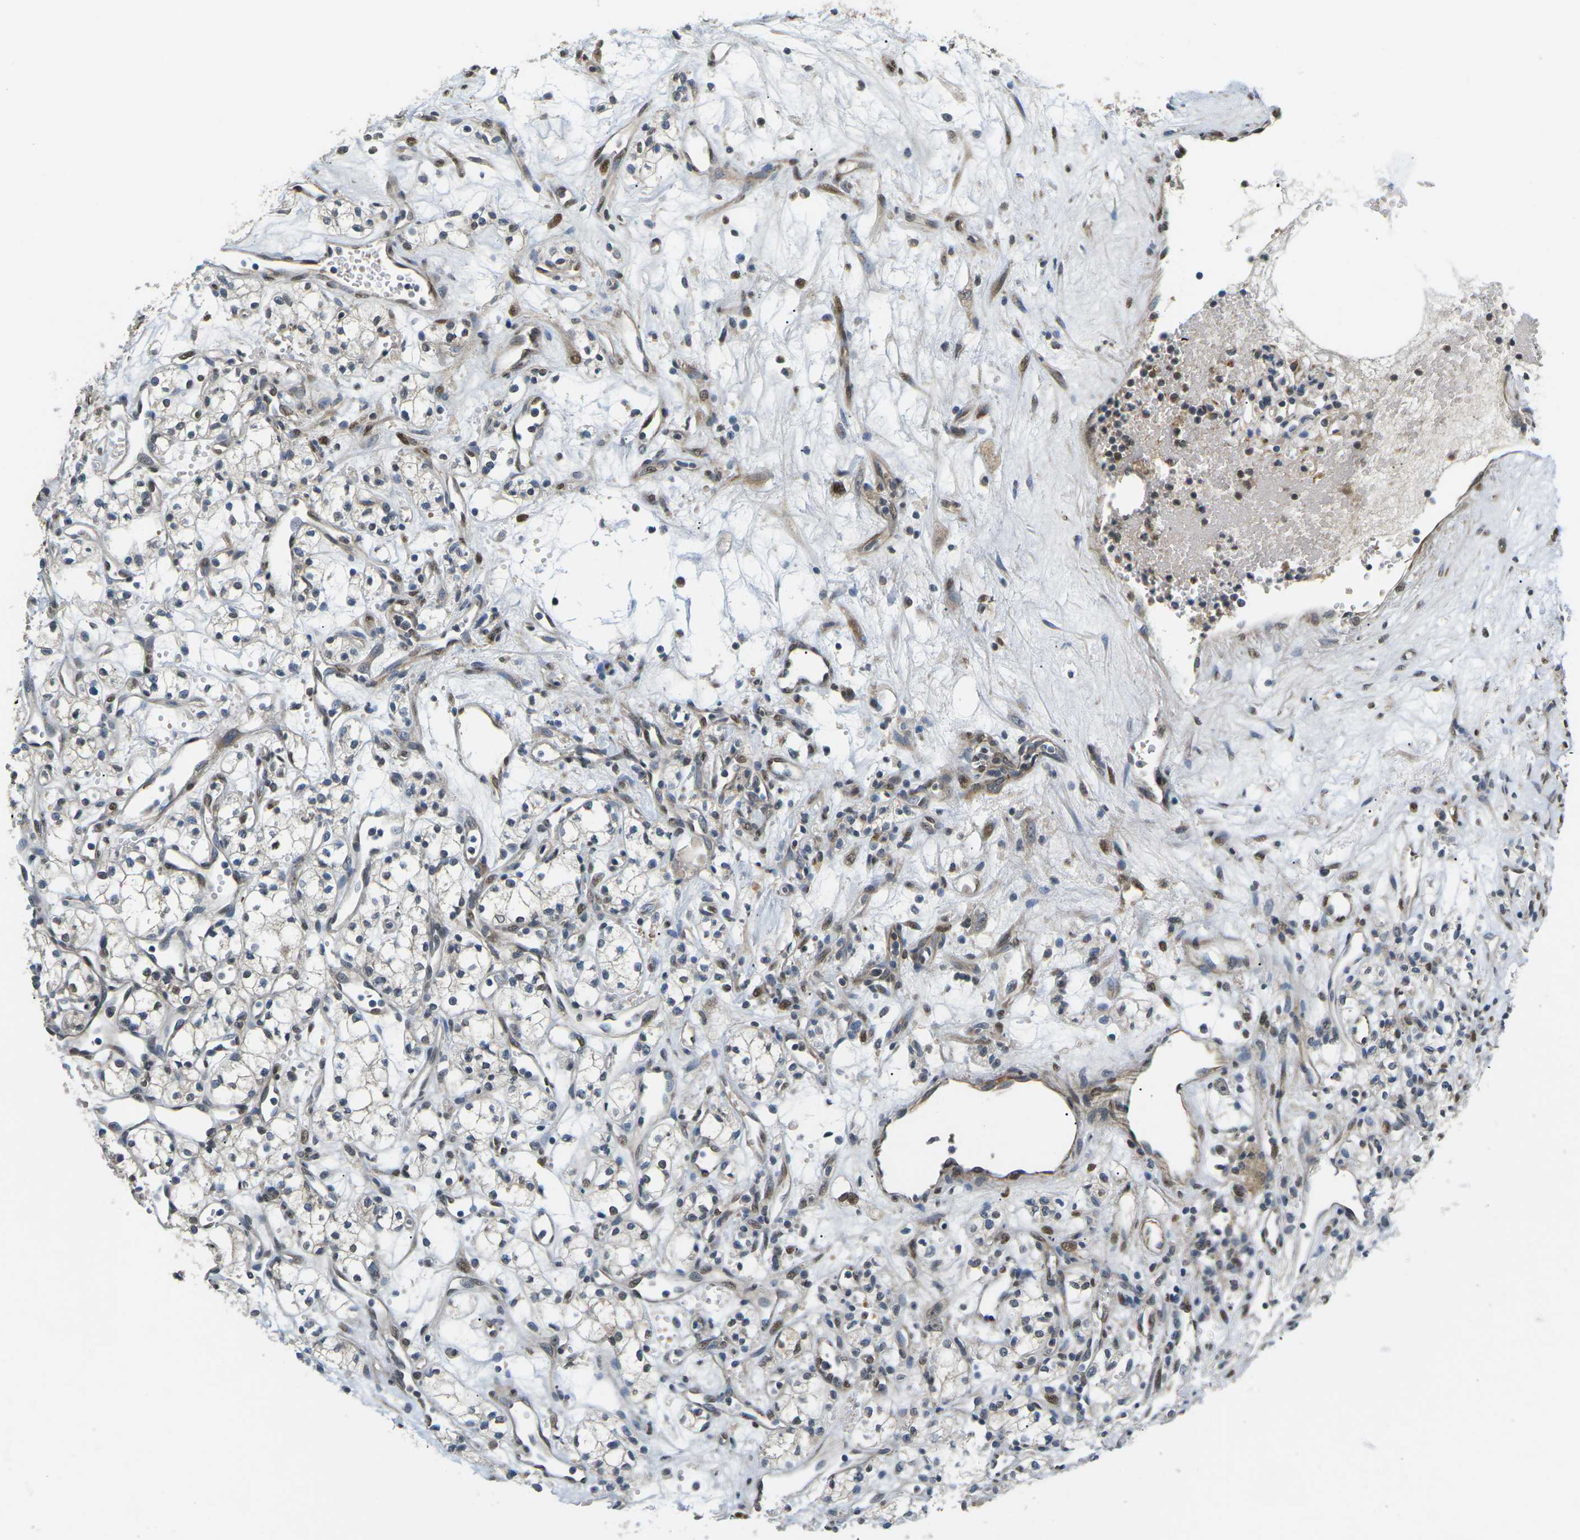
{"staining": {"intensity": "moderate", "quantity": "<25%", "location": "nuclear"}, "tissue": "renal cancer", "cell_type": "Tumor cells", "image_type": "cancer", "snomed": [{"axis": "morphology", "description": "Adenocarcinoma, NOS"}, {"axis": "topography", "description": "Kidney"}], "caption": "The histopathology image demonstrates a brown stain indicating the presence of a protein in the nuclear of tumor cells in renal cancer (adenocarcinoma).", "gene": "ERBB4", "patient": {"sex": "male", "age": 59}}